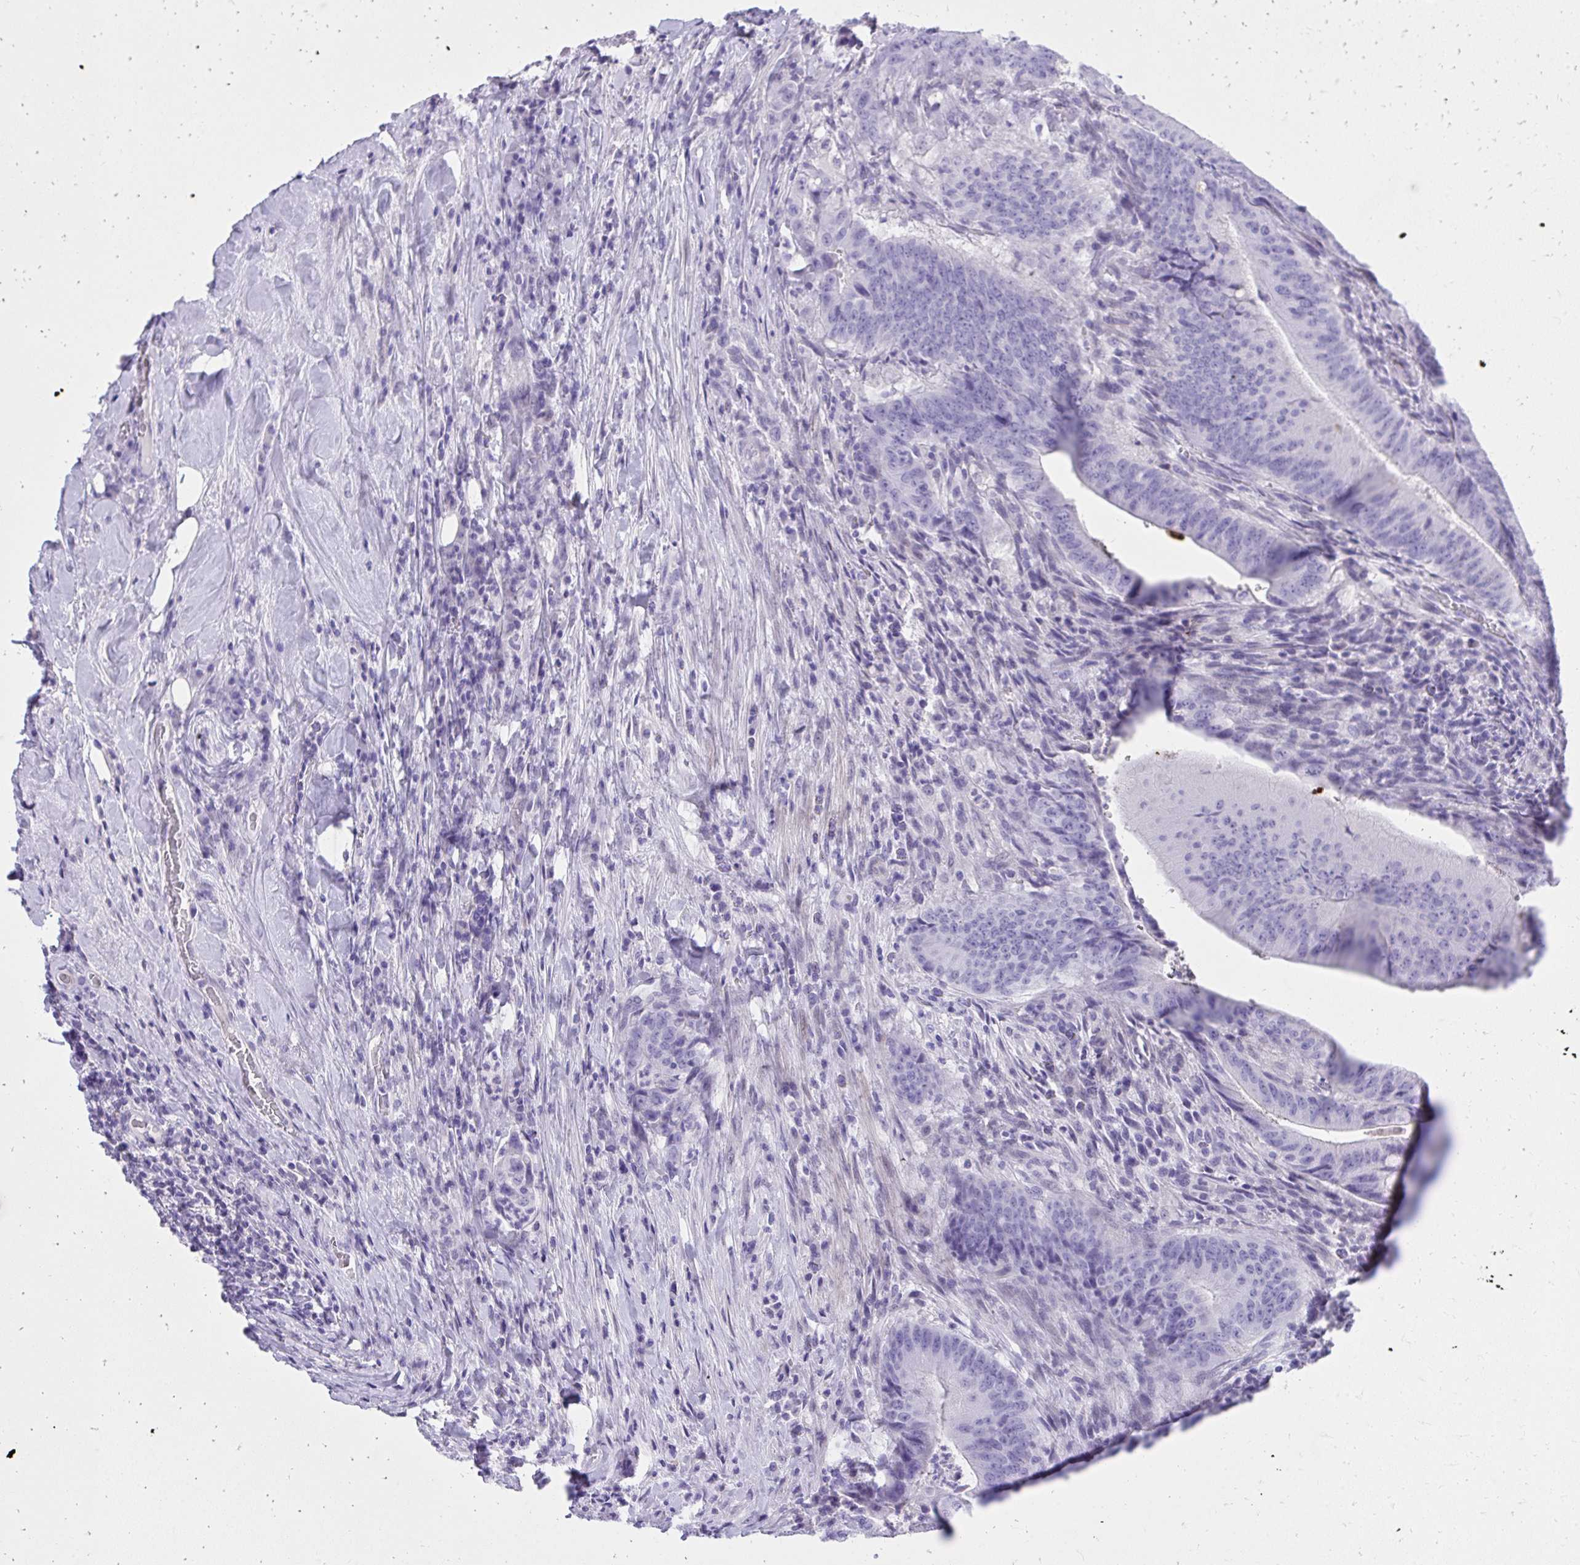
{"staining": {"intensity": "negative", "quantity": "none", "location": "none"}, "tissue": "colorectal cancer", "cell_type": "Tumor cells", "image_type": "cancer", "snomed": [{"axis": "morphology", "description": "Adenocarcinoma, NOS"}, {"axis": "topography", "description": "Colon"}], "caption": "High power microscopy micrograph of an immunohistochemistry histopathology image of colorectal cancer (adenocarcinoma), revealing no significant positivity in tumor cells.", "gene": "KLK1", "patient": {"sex": "female", "age": 43}}